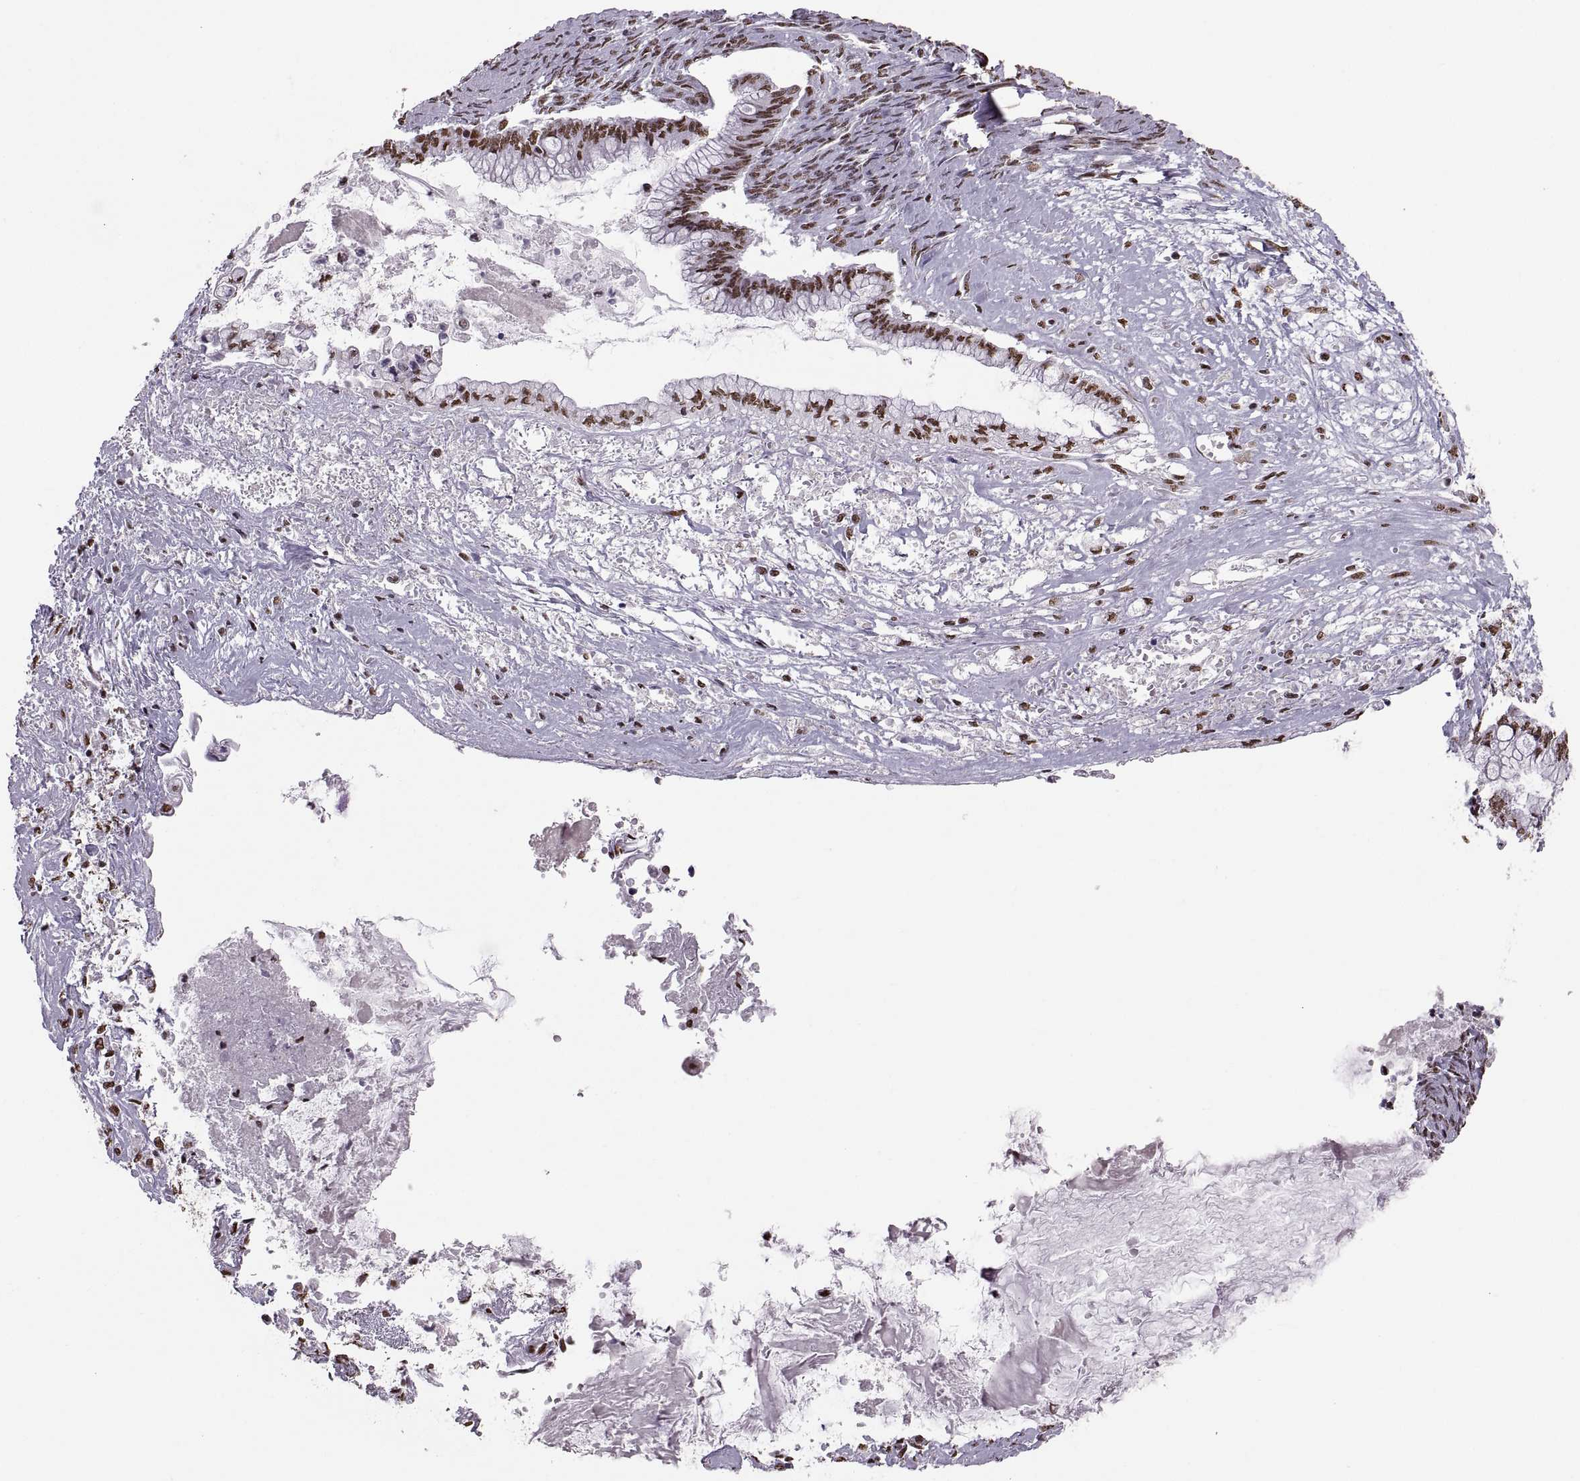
{"staining": {"intensity": "strong", "quantity": ">75%", "location": "nuclear"}, "tissue": "ovarian cancer", "cell_type": "Tumor cells", "image_type": "cancer", "snomed": [{"axis": "morphology", "description": "Cystadenocarcinoma, mucinous, NOS"}, {"axis": "topography", "description": "Ovary"}], "caption": "This histopathology image displays immunohistochemistry staining of human ovarian cancer (mucinous cystadenocarcinoma), with high strong nuclear staining in about >75% of tumor cells.", "gene": "SNAI1", "patient": {"sex": "female", "age": 67}}